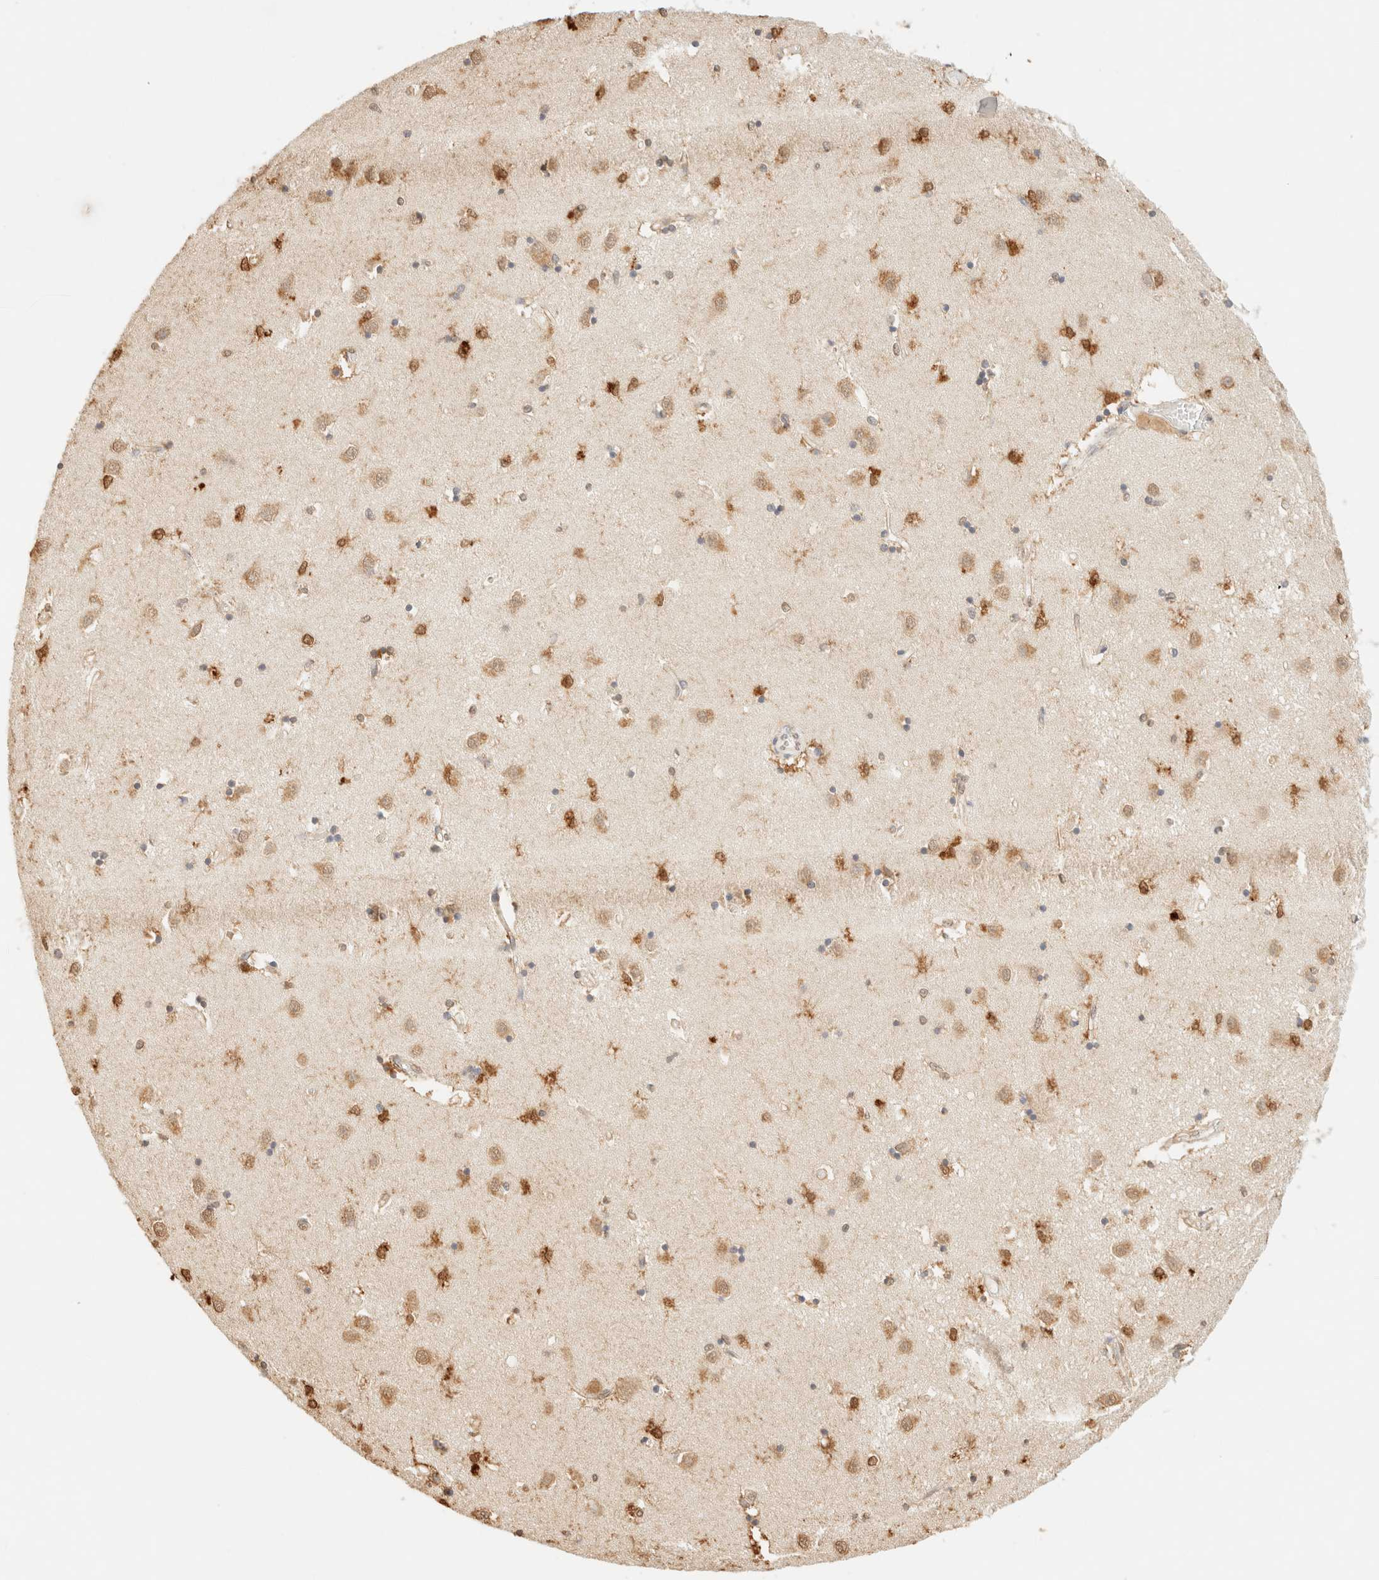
{"staining": {"intensity": "moderate", "quantity": "25%-75%", "location": "cytoplasmic/membranous,nuclear"}, "tissue": "caudate", "cell_type": "Glial cells", "image_type": "normal", "snomed": [{"axis": "morphology", "description": "Normal tissue, NOS"}, {"axis": "topography", "description": "Lateral ventricle wall"}], "caption": "Protein staining of unremarkable caudate exhibits moderate cytoplasmic/membranous,nuclear positivity in approximately 25%-75% of glial cells.", "gene": "S100A13", "patient": {"sex": "male", "age": 45}}